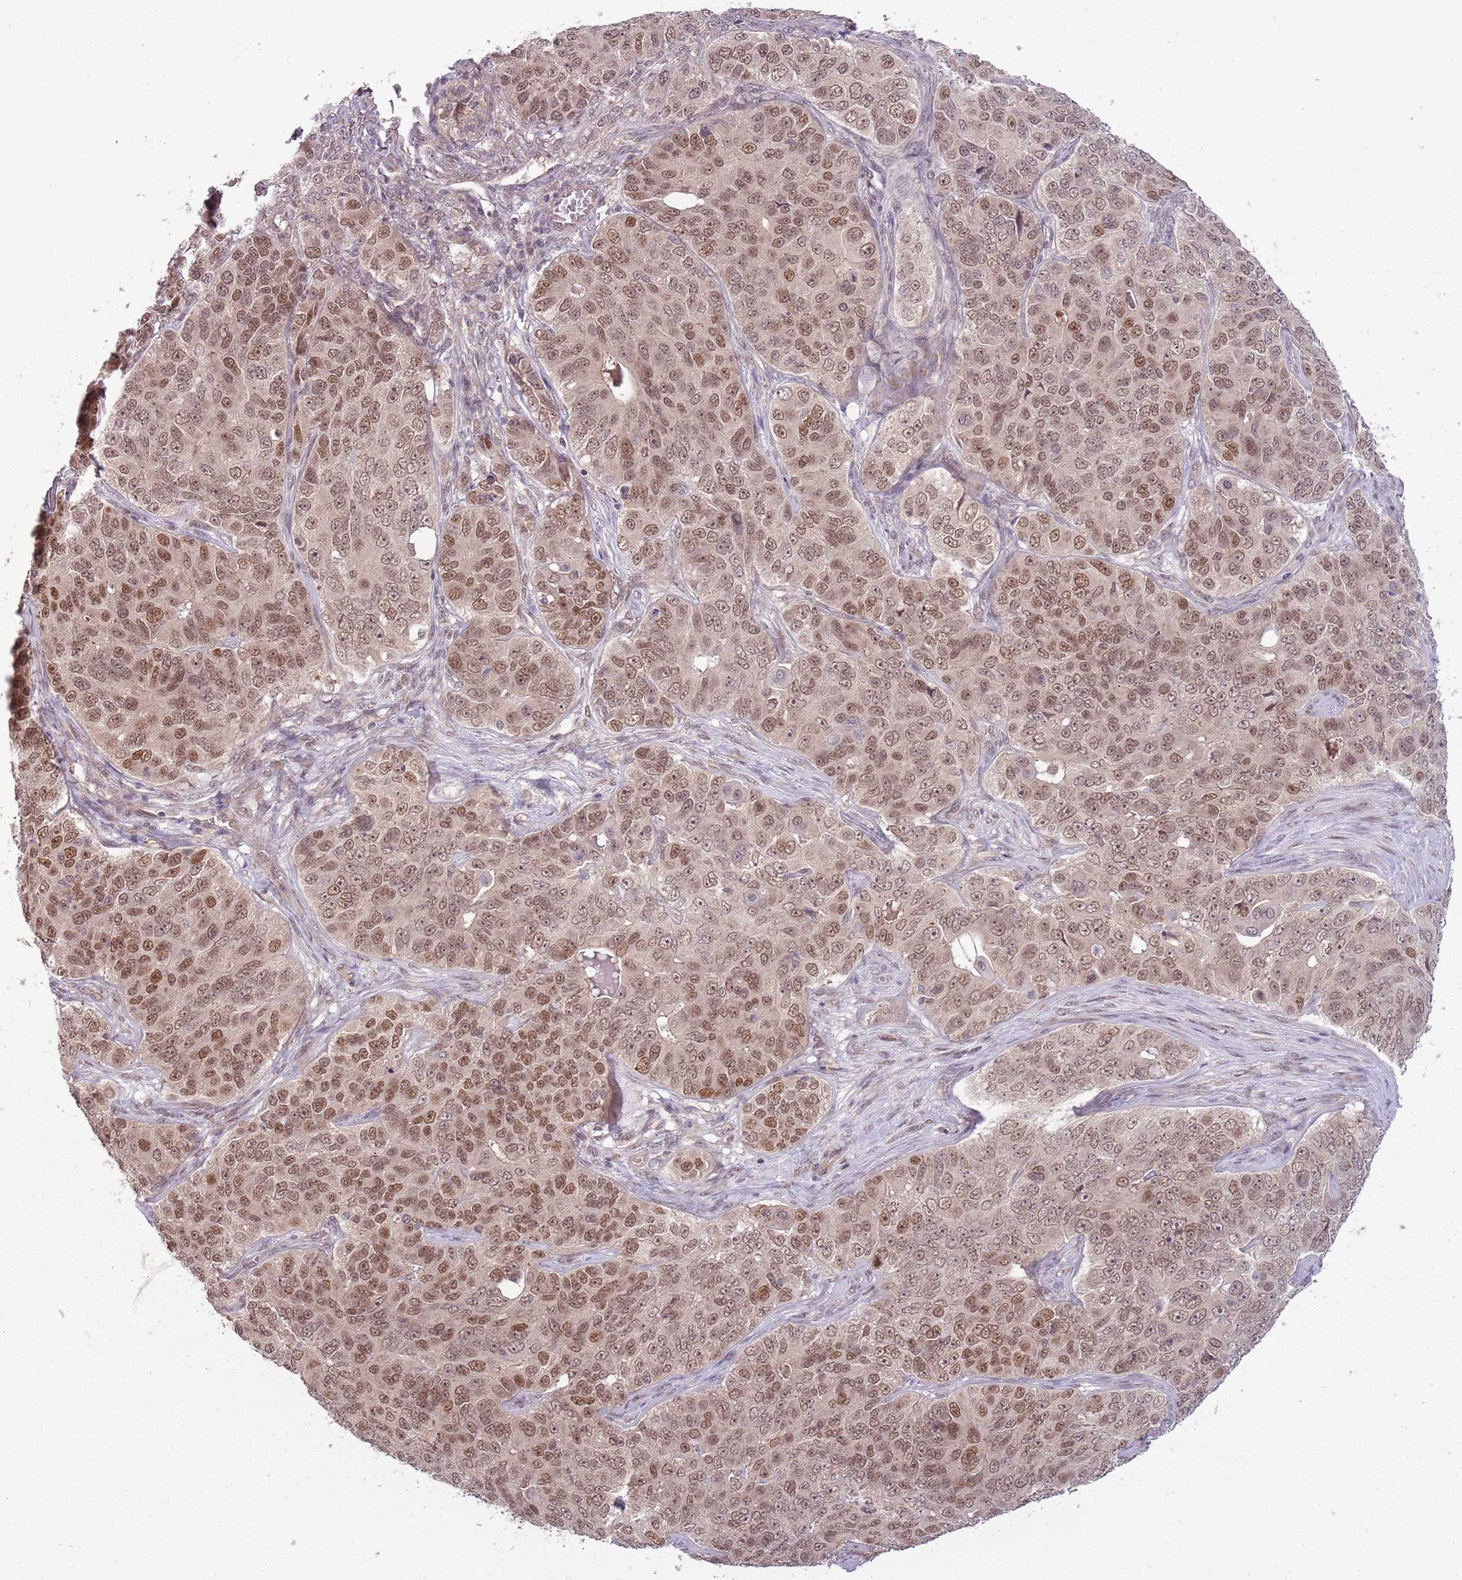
{"staining": {"intensity": "moderate", "quantity": ">75%", "location": "nuclear"}, "tissue": "ovarian cancer", "cell_type": "Tumor cells", "image_type": "cancer", "snomed": [{"axis": "morphology", "description": "Carcinoma, endometroid"}, {"axis": "topography", "description": "Ovary"}], "caption": "Ovarian cancer (endometroid carcinoma) stained with DAB (3,3'-diaminobenzidine) IHC reveals medium levels of moderate nuclear expression in approximately >75% of tumor cells.", "gene": "ADAMTS3", "patient": {"sex": "female", "age": 51}}